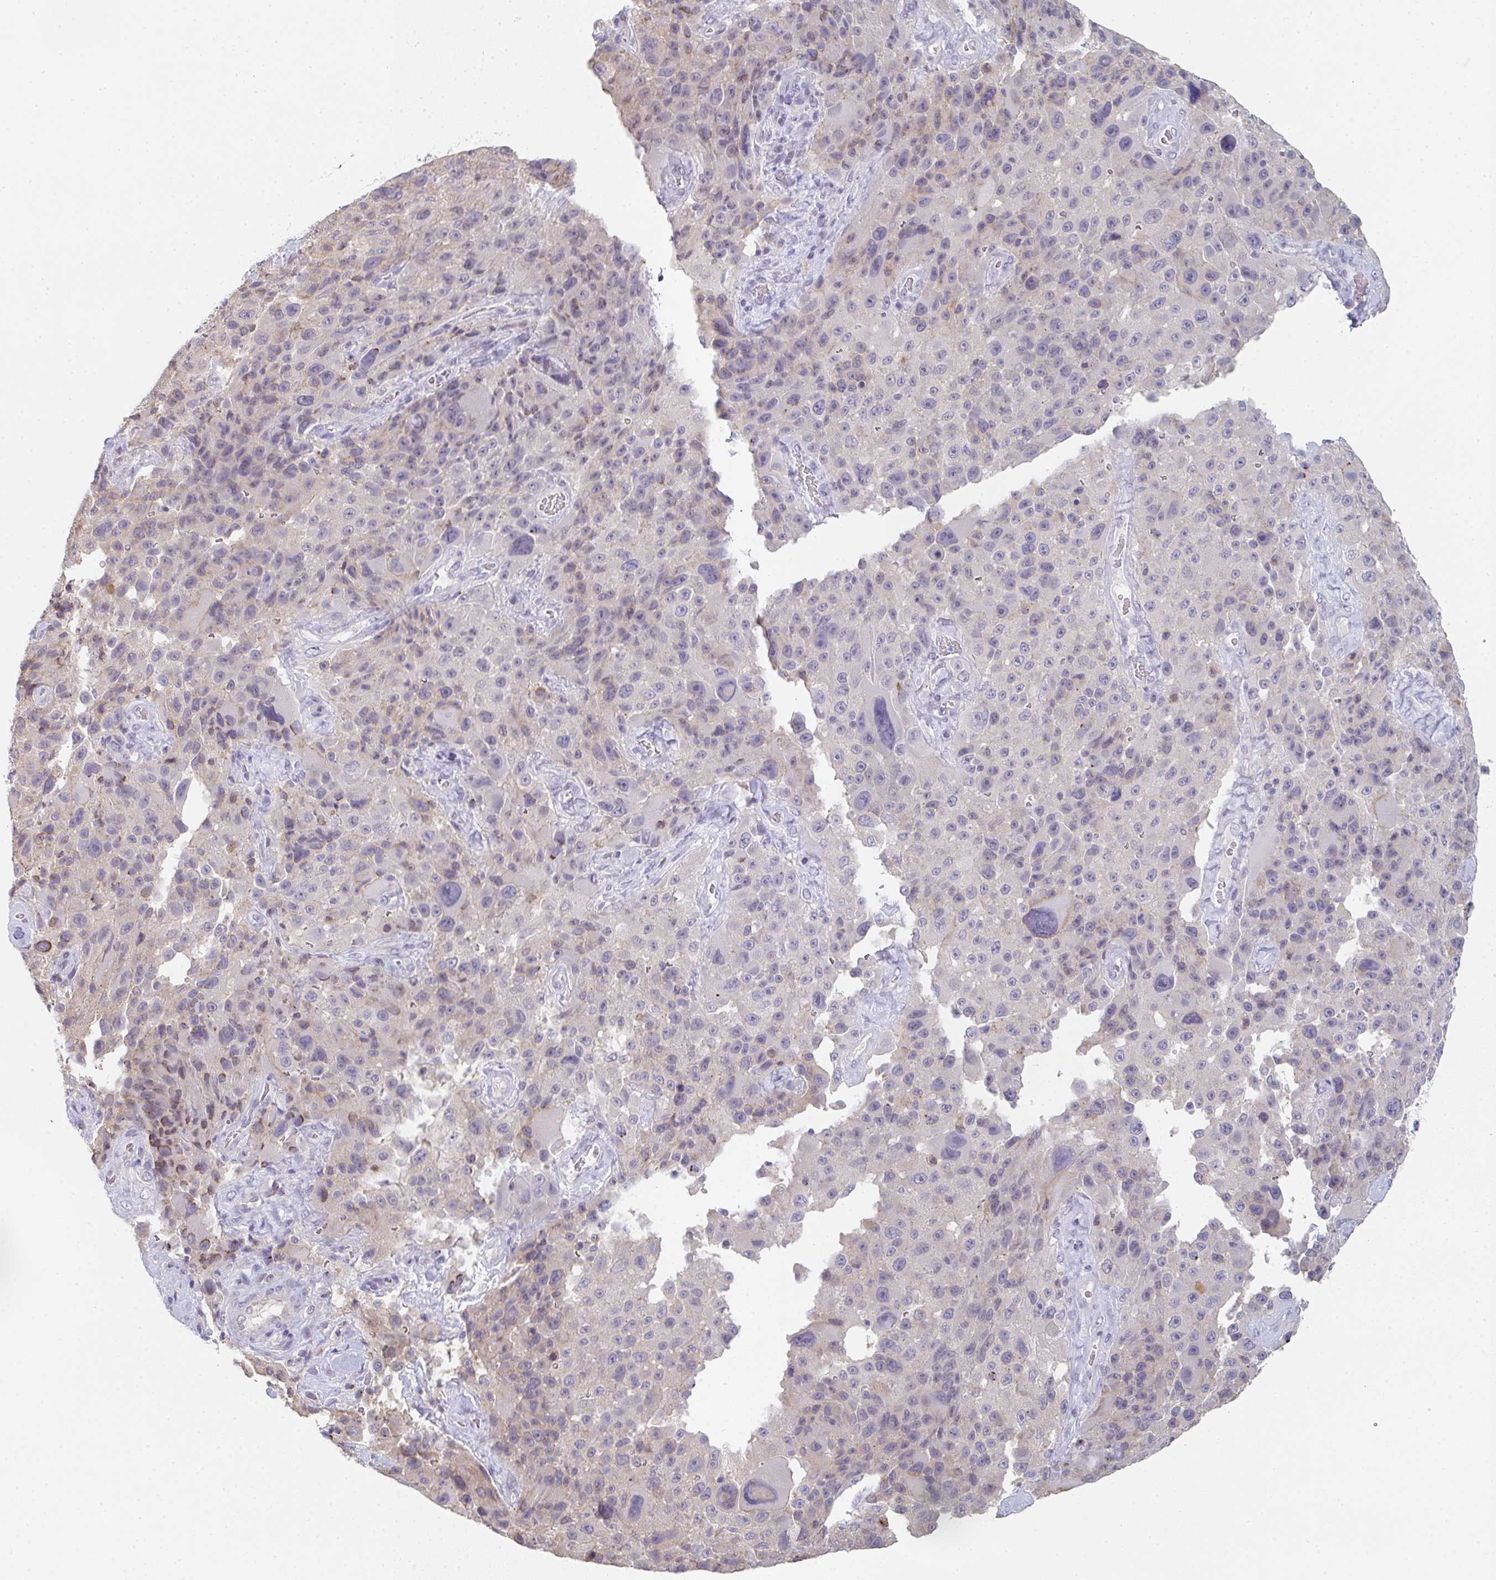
{"staining": {"intensity": "negative", "quantity": "none", "location": "none"}, "tissue": "melanoma", "cell_type": "Tumor cells", "image_type": "cancer", "snomed": [{"axis": "morphology", "description": "Malignant melanoma, Metastatic site"}, {"axis": "topography", "description": "Lymph node"}], "caption": "Malignant melanoma (metastatic site) was stained to show a protein in brown. There is no significant positivity in tumor cells.", "gene": "CHMP5", "patient": {"sex": "male", "age": 62}}